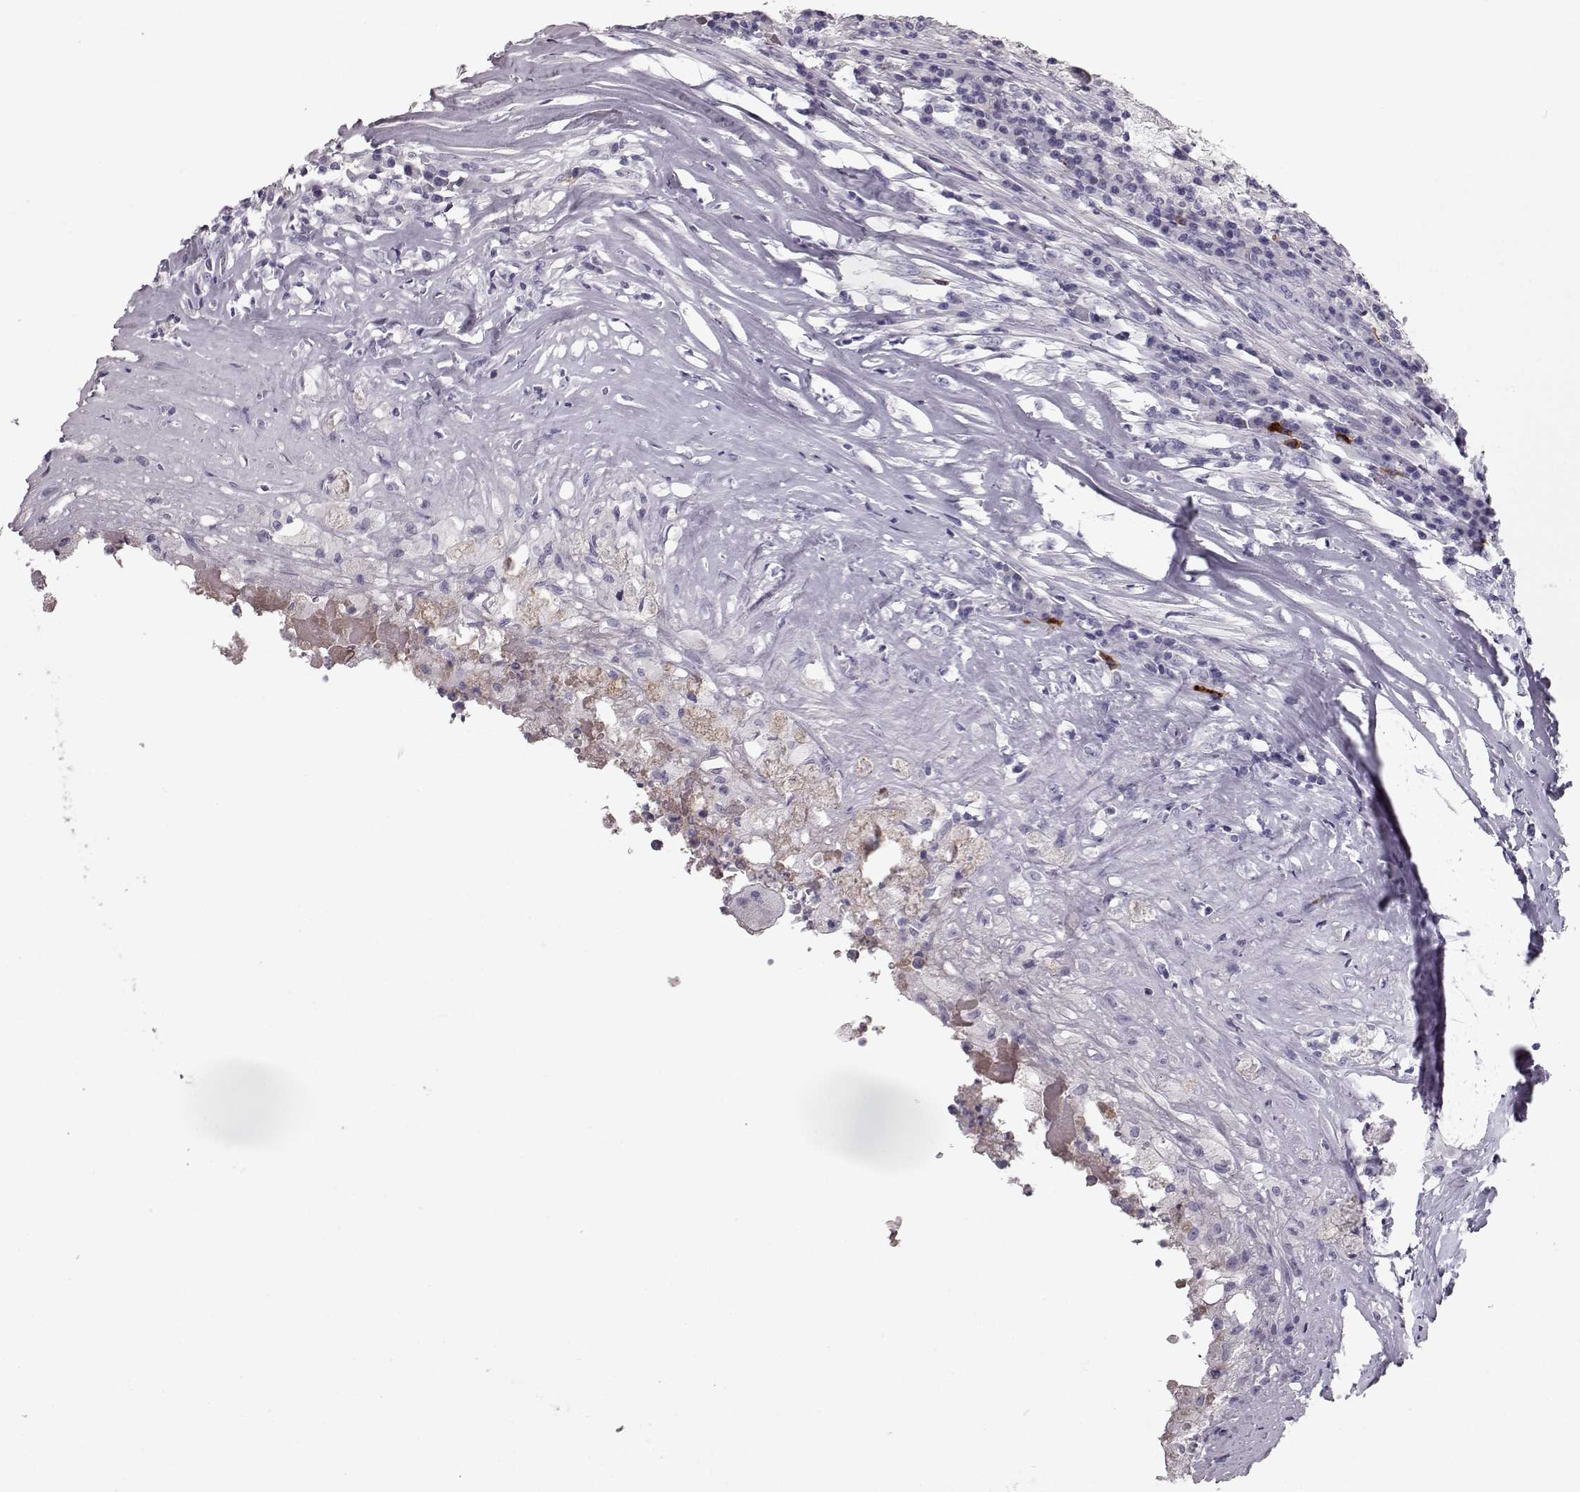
{"staining": {"intensity": "negative", "quantity": "none", "location": "none"}, "tissue": "testis cancer", "cell_type": "Tumor cells", "image_type": "cancer", "snomed": [{"axis": "morphology", "description": "Necrosis, NOS"}, {"axis": "morphology", "description": "Carcinoma, Embryonal, NOS"}, {"axis": "topography", "description": "Testis"}], "caption": "This is an immunohistochemistry histopathology image of human testis embryonal carcinoma. There is no expression in tumor cells.", "gene": "CCL19", "patient": {"sex": "male", "age": 19}}